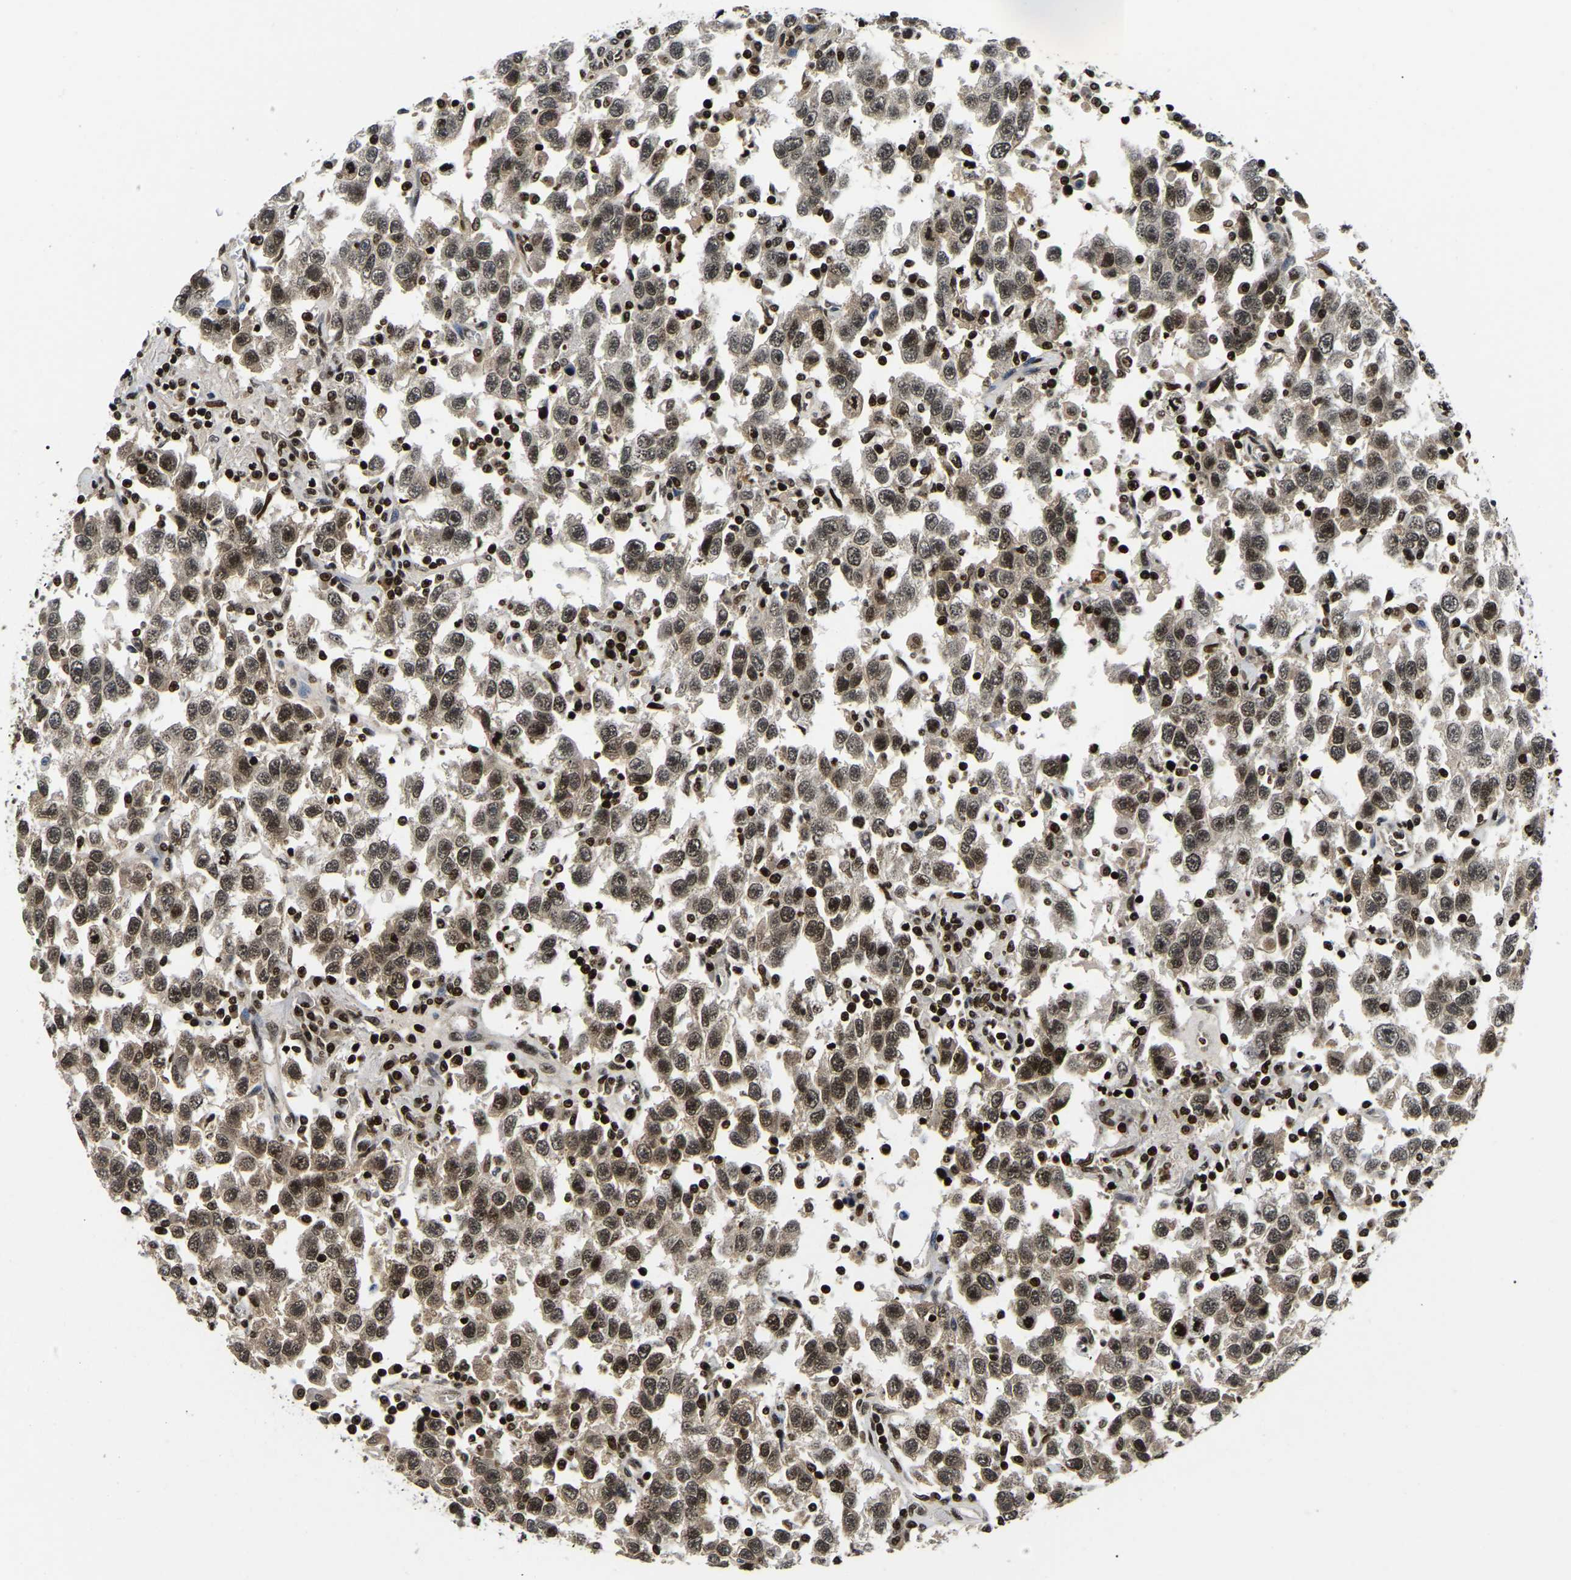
{"staining": {"intensity": "moderate", "quantity": ">75%", "location": "nuclear"}, "tissue": "testis cancer", "cell_type": "Tumor cells", "image_type": "cancer", "snomed": [{"axis": "morphology", "description": "Seminoma, NOS"}, {"axis": "topography", "description": "Testis"}], "caption": "High-power microscopy captured an immunohistochemistry photomicrograph of testis cancer (seminoma), revealing moderate nuclear positivity in about >75% of tumor cells.", "gene": "LRRC61", "patient": {"sex": "male", "age": 41}}